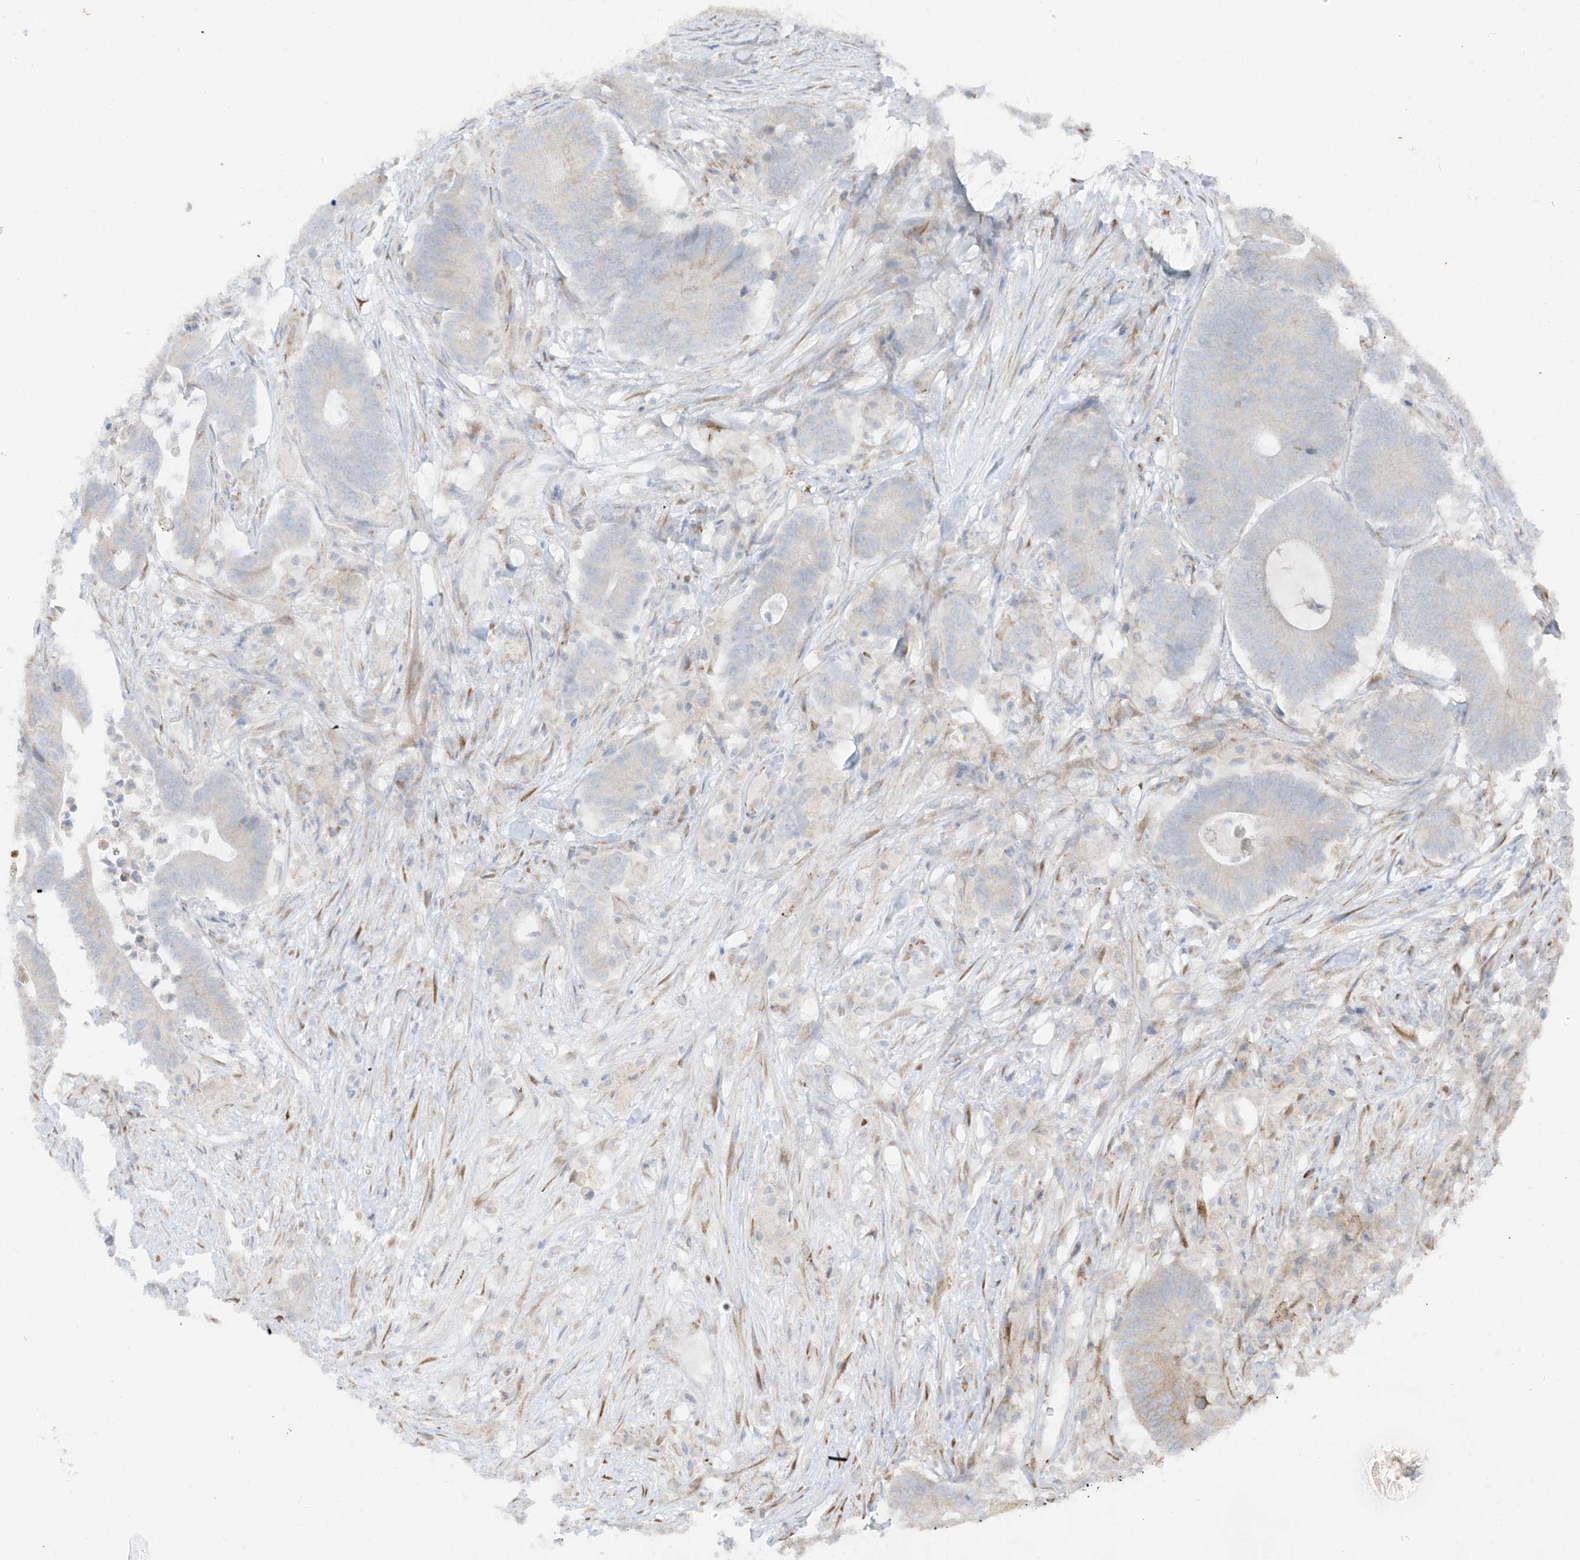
{"staining": {"intensity": "weak", "quantity": "<25%", "location": "cytoplasmic/membranous"}, "tissue": "colorectal cancer", "cell_type": "Tumor cells", "image_type": "cancer", "snomed": [{"axis": "morphology", "description": "Adenocarcinoma, NOS"}, {"axis": "topography", "description": "Colon"}], "caption": "This image is of colorectal cancer (adenocarcinoma) stained with immunohistochemistry to label a protein in brown with the nuclei are counter-stained blue. There is no staining in tumor cells.", "gene": "LOXL3", "patient": {"sex": "female", "age": 84}}